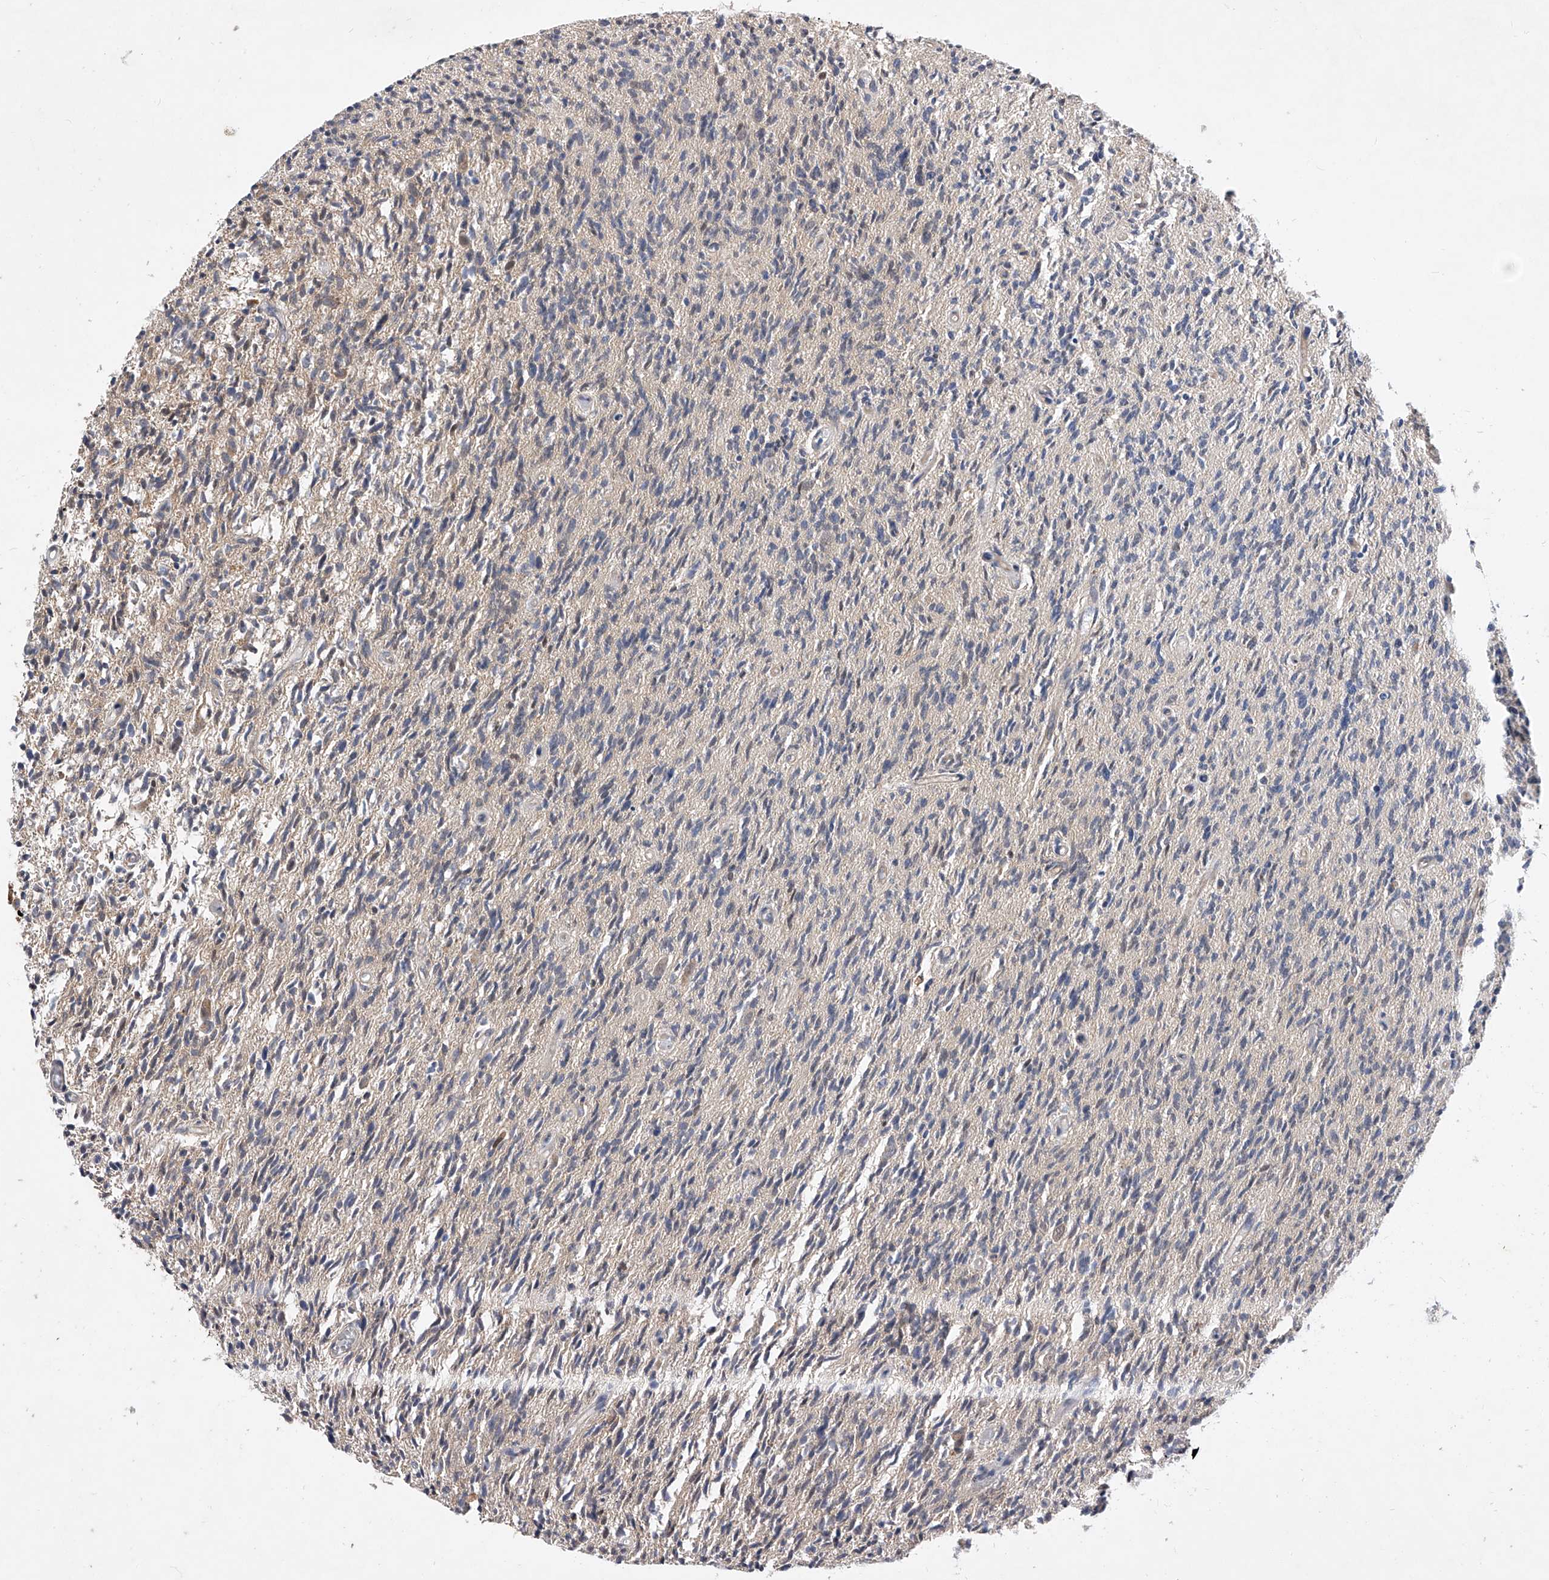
{"staining": {"intensity": "negative", "quantity": "none", "location": "none"}, "tissue": "glioma", "cell_type": "Tumor cells", "image_type": "cancer", "snomed": [{"axis": "morphology", "description": "Glioma, malignant, High grade"}, {"axis": "topography", "description": "Brain"}], "caption": "Immunohistochemistry (IHC) micrograph of human glioma stained for a protein (brown), which reveals no expression in tumor cells.", "gene": "CFAP410", "patient": {"sex": "female", "age": 57}}